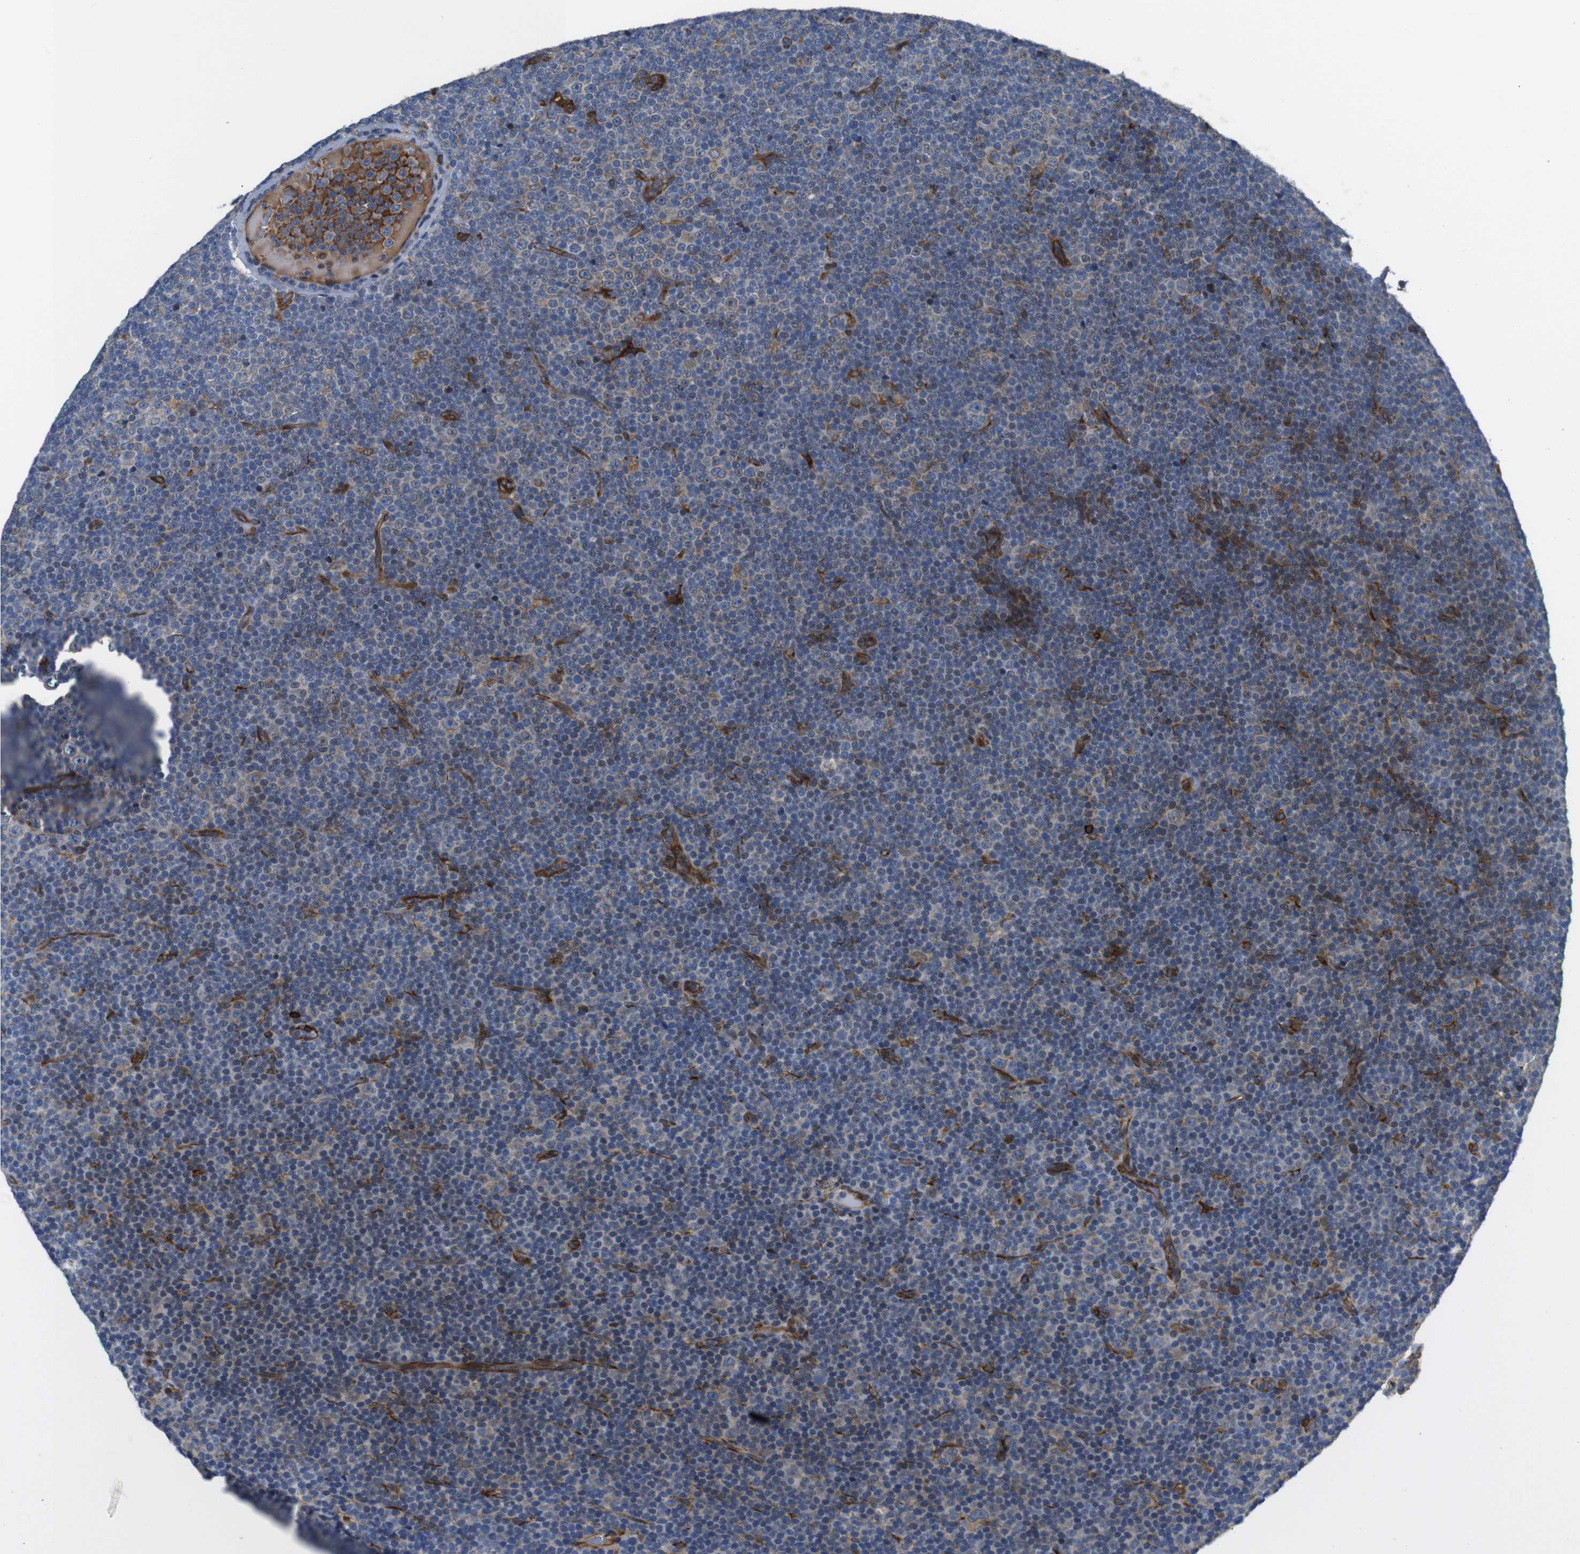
{"staining": {"intensity": "moderate", "quantity": "<25%", "location": "cytoplasmic/membranous"}, "tissue": "lymphoma", "cell_type": "Tumor cells", "image_type": "cancer", "snomed": [{"axis": "morphology", "description": "Malignant lymphoma, non-Hodgkin's type, Low grade"}, {"axis": "topography", "description": "Lymph node"}], "caption": "Immunohistochemistry histopathology image of neoplastic tissue: human lymphoma stained using IHC shows low levels of moderate protein expression localized specifically in the cytoplasmic/membranous of tumor cells, appearing as a cytoplasmic/membranous brown color.", "gene": "UBE2G2", "patient": {"sex": "female", "age": 67}}